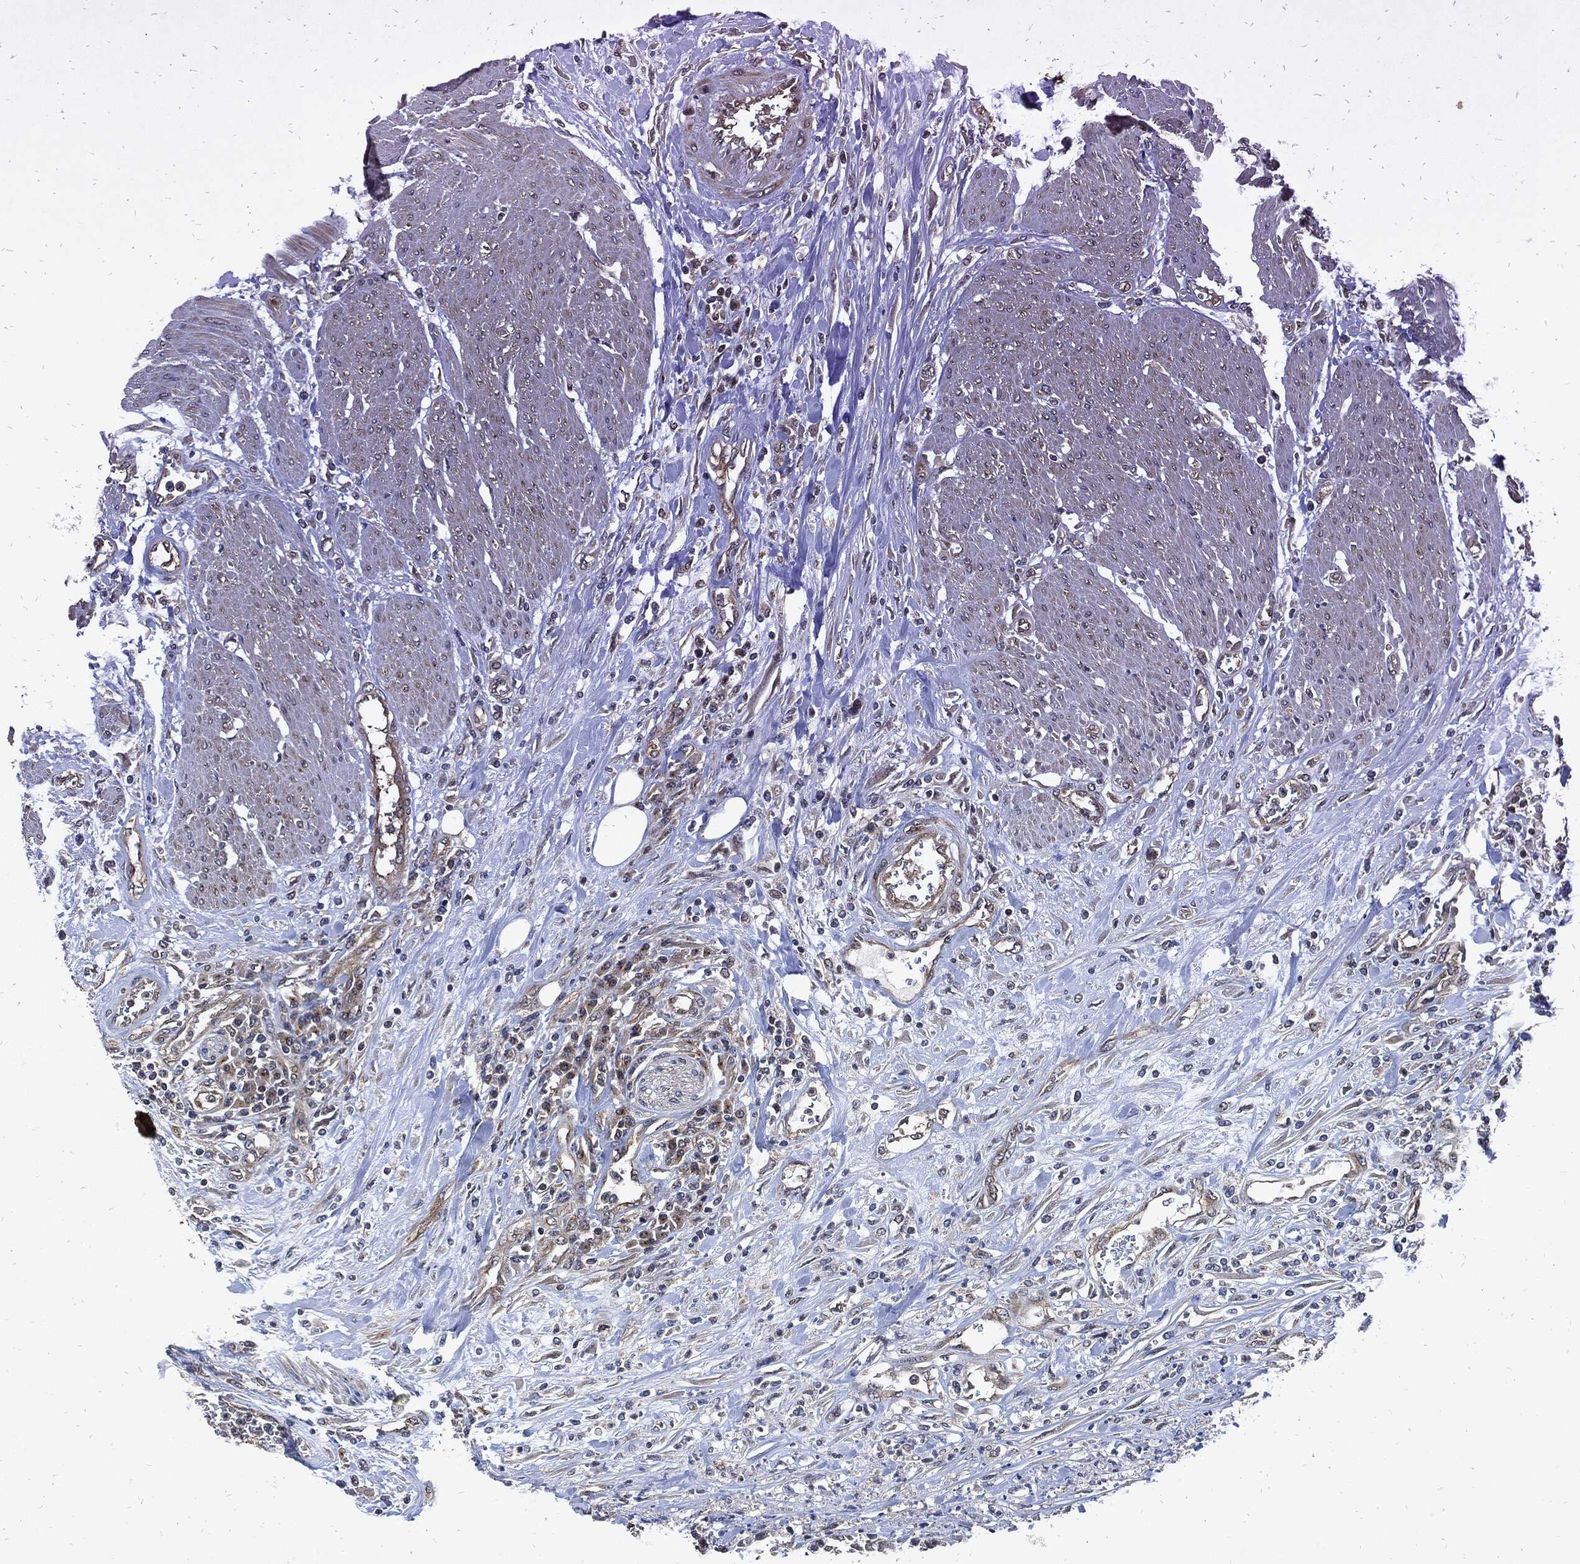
{"staining": {"intensity": "negative", "quantity": "none", "location": "none"}, "tissue": "urothelial cancer", "cell_type": "Tumor cells", "image_type": "cancer", "snomed": [{"axis": "morphology", "description": "Urothelial carcinoma, High grade"}, {"axis": "topography", "description": "Urinary bladder"}], "caption": "This is an immunohistochemistry photomicrograph of urothelial carcinoma (high-grade). There is no staining in tumor cells.", "gene": "DCTN1", "patient": {"sex": "male", "age": 46}}